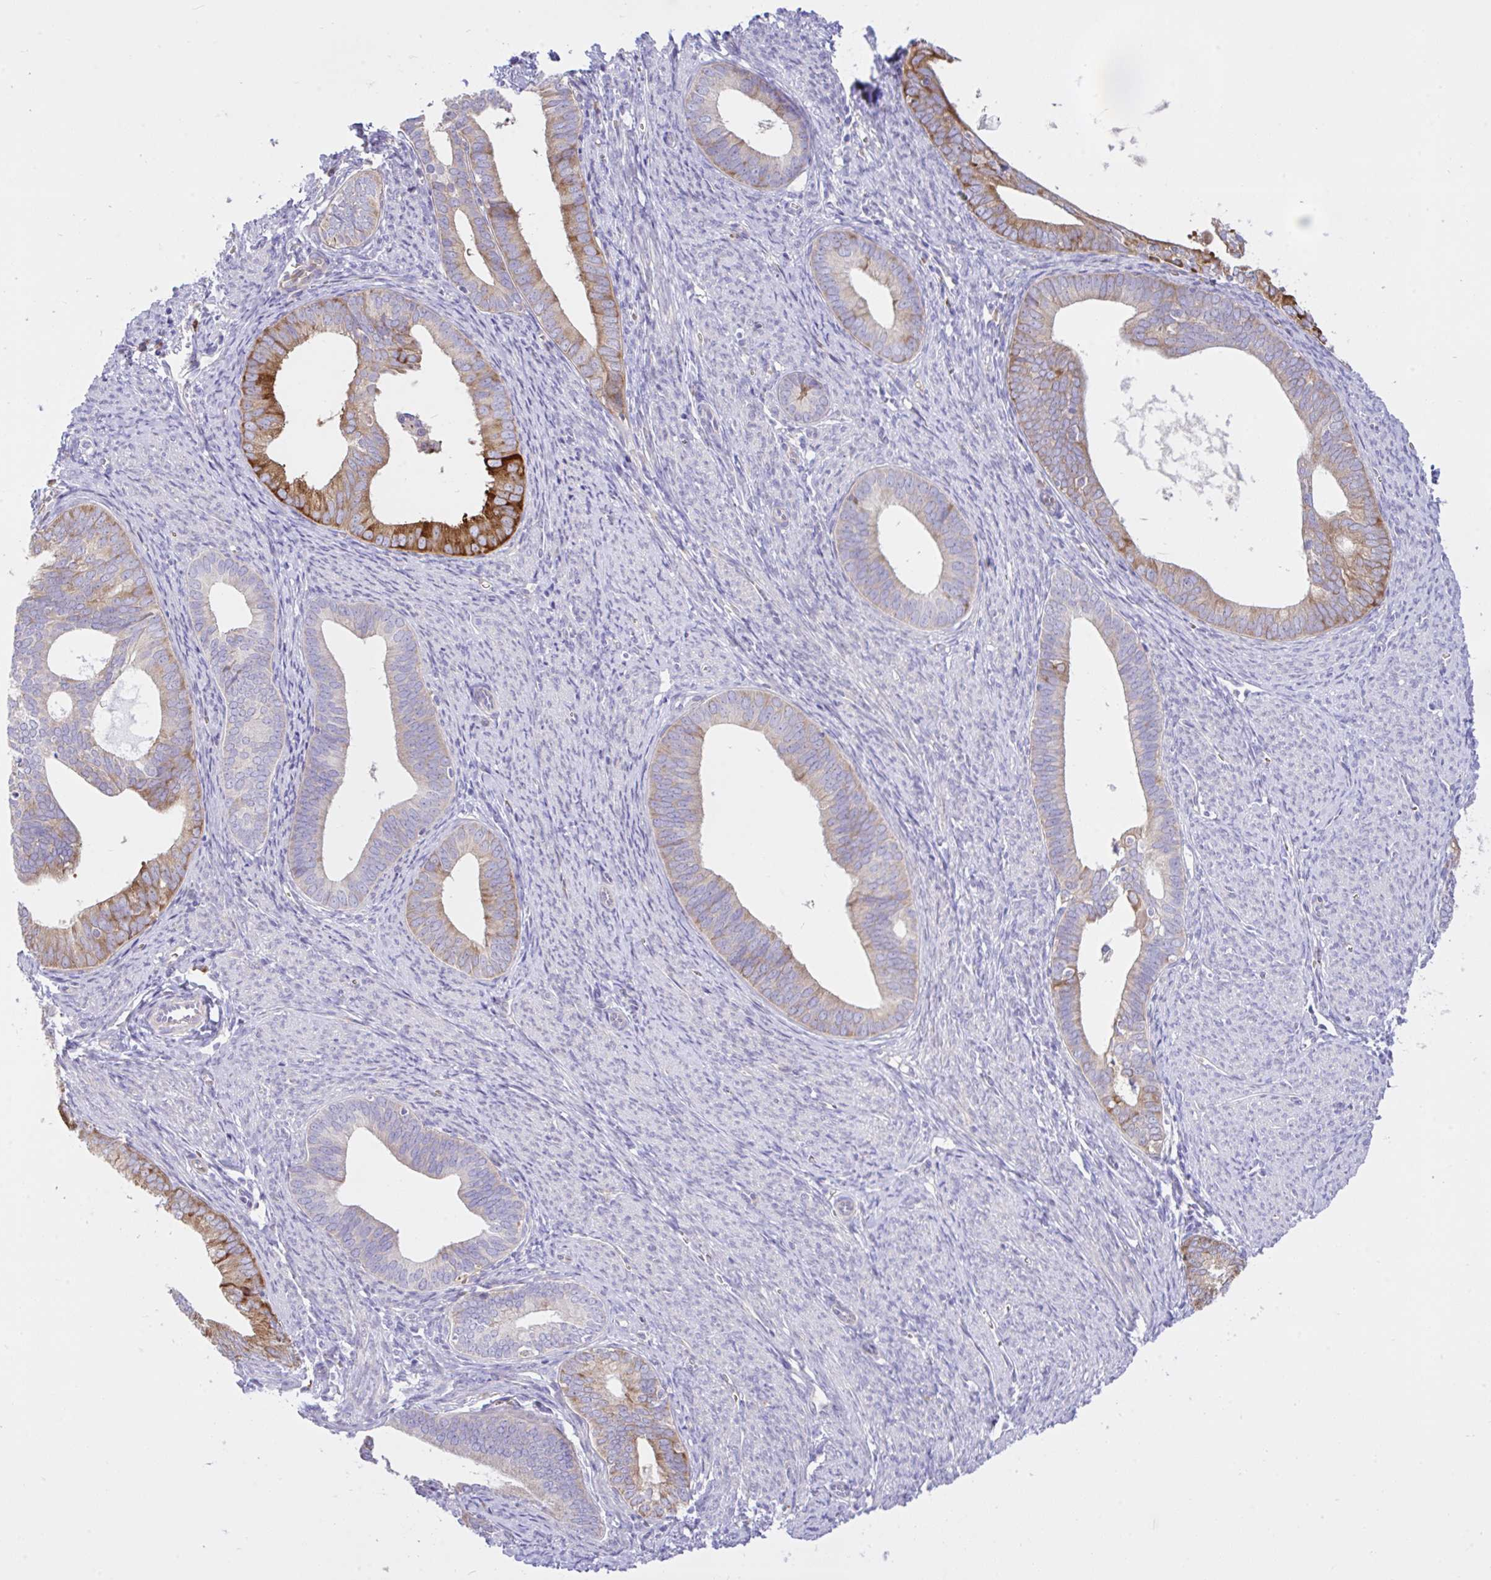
{"staining": {"intensity": "strong", "quantity": "<25%", "location": "cytoplasmic/membranous"}, "tissue": "endometrial cancer", "cell_type": "Tumor cells", "image_type": "cancer", "snomed": [{"axis": "morphology", "description": "Adenocarcinoma, NOS"}, {"axis": "topography", "description": "Endometrium"}], "caption": "This micrograph reveals immunohistochemistry (IHC) staining of human endometrial adenocarcinoma, with medium strong cytoplasmic/membranous staining in approximately <25% of tumor cells.", "gene": "EEF1A2", "patient": {"sex": "female", "age": 75}}